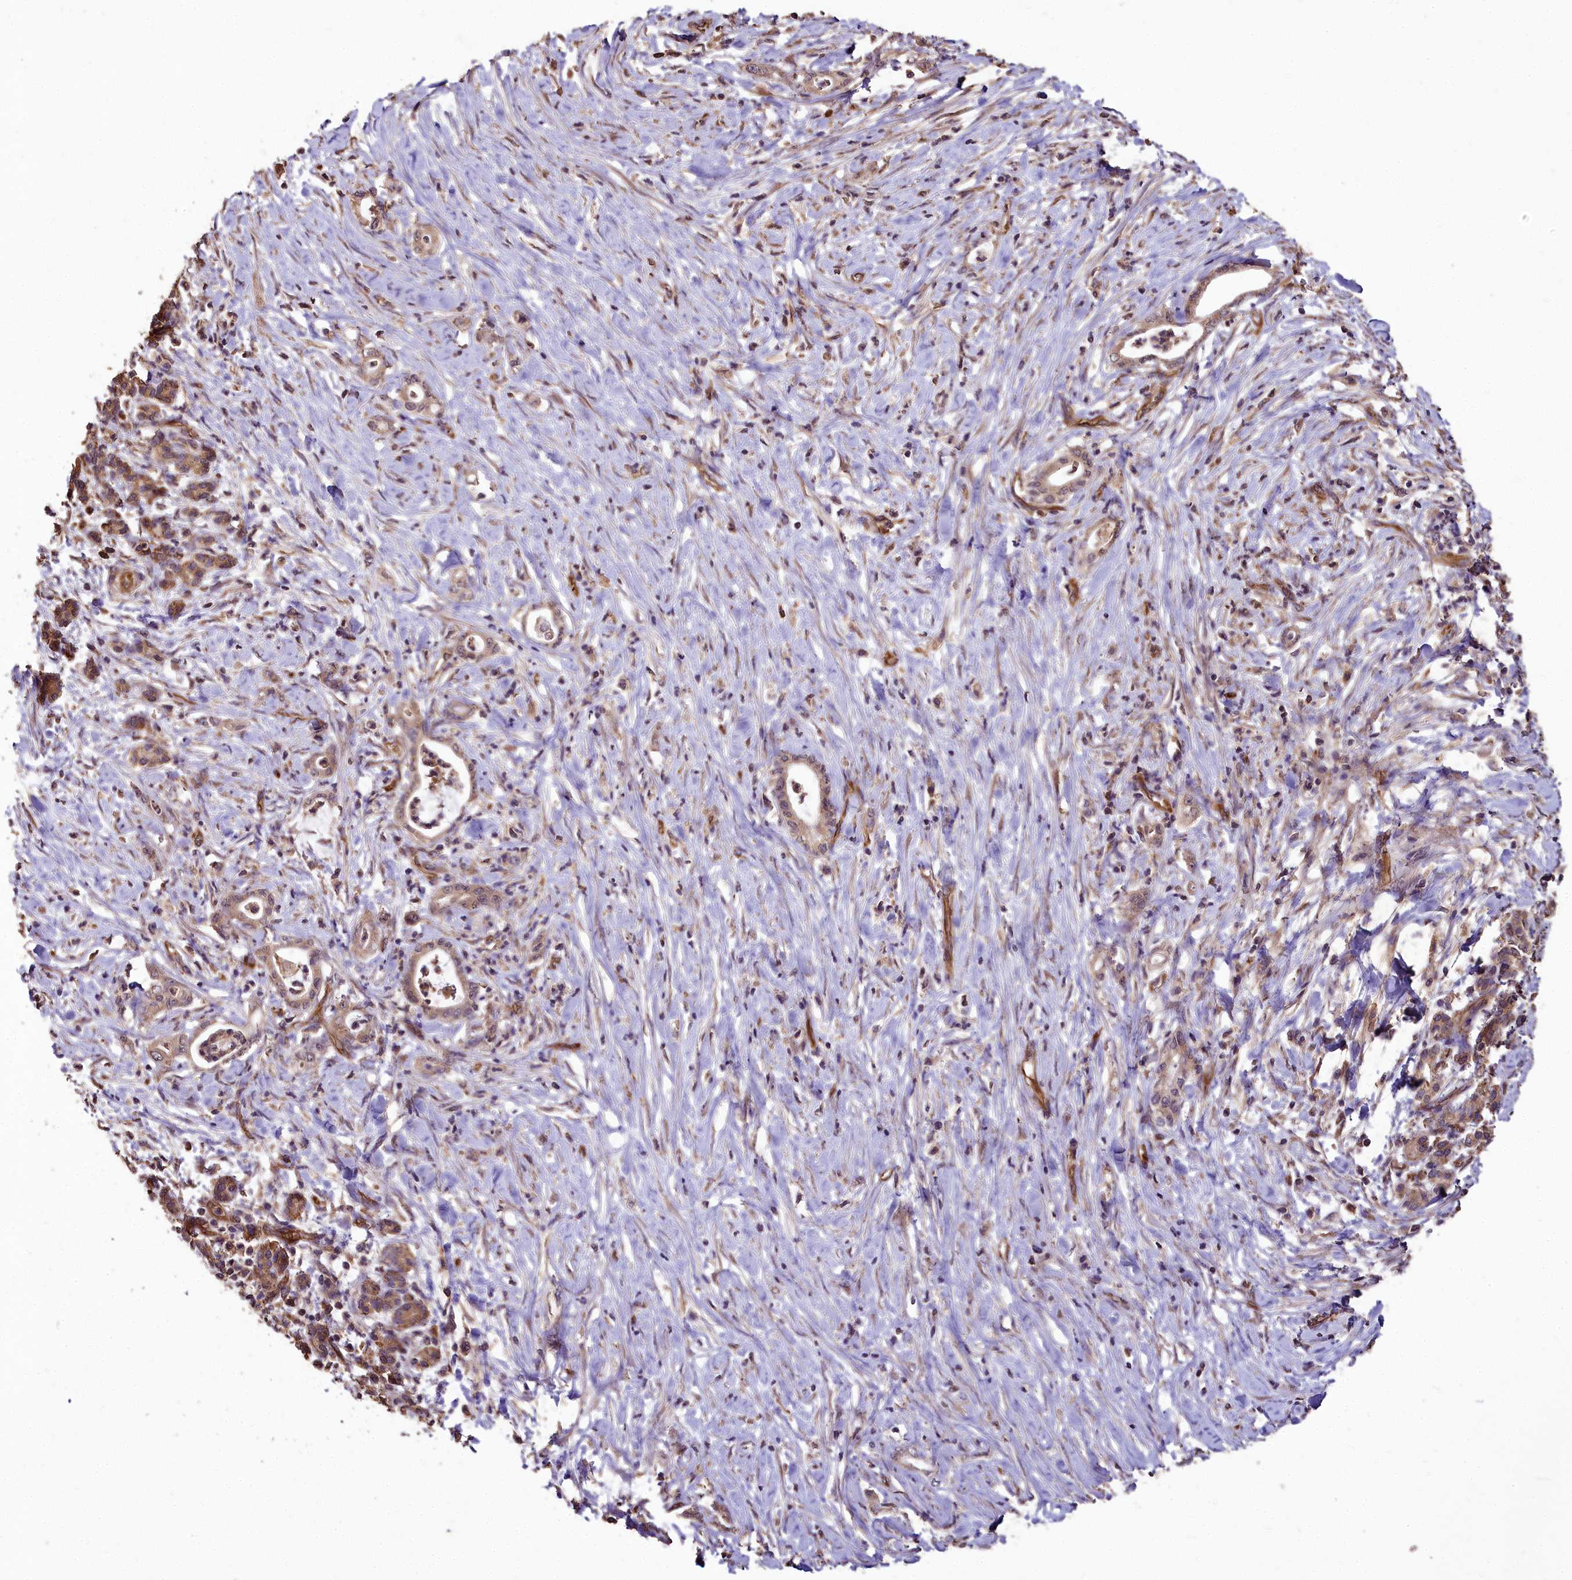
{"staining": {"intensity": "weak", "quantity": ">75%", "location": "cytoplasmic/membranous"}, "tissue": "pancreatic cancer", "cell_type": "Tumor cells", "image_type": "cancer", "snomed": [{"axis": "morphology", "description": "Normal tissue, NOS"}, {"axis": "morphology", "description": "Adenocarcinoma, NOS"}, {"axis": "topography", "description": "Pancreas"}], "caption": "Immunohistochemical staining of pancreatic adenocarcinoma displays weak cytoplasmic/membranous protein staining in approximately >75% of tumor cells. (Brightfield microscopy of DAB IHC at high magnification).", "gene": "TTLL10", "patient": {"sex": "female", "age": 55}}